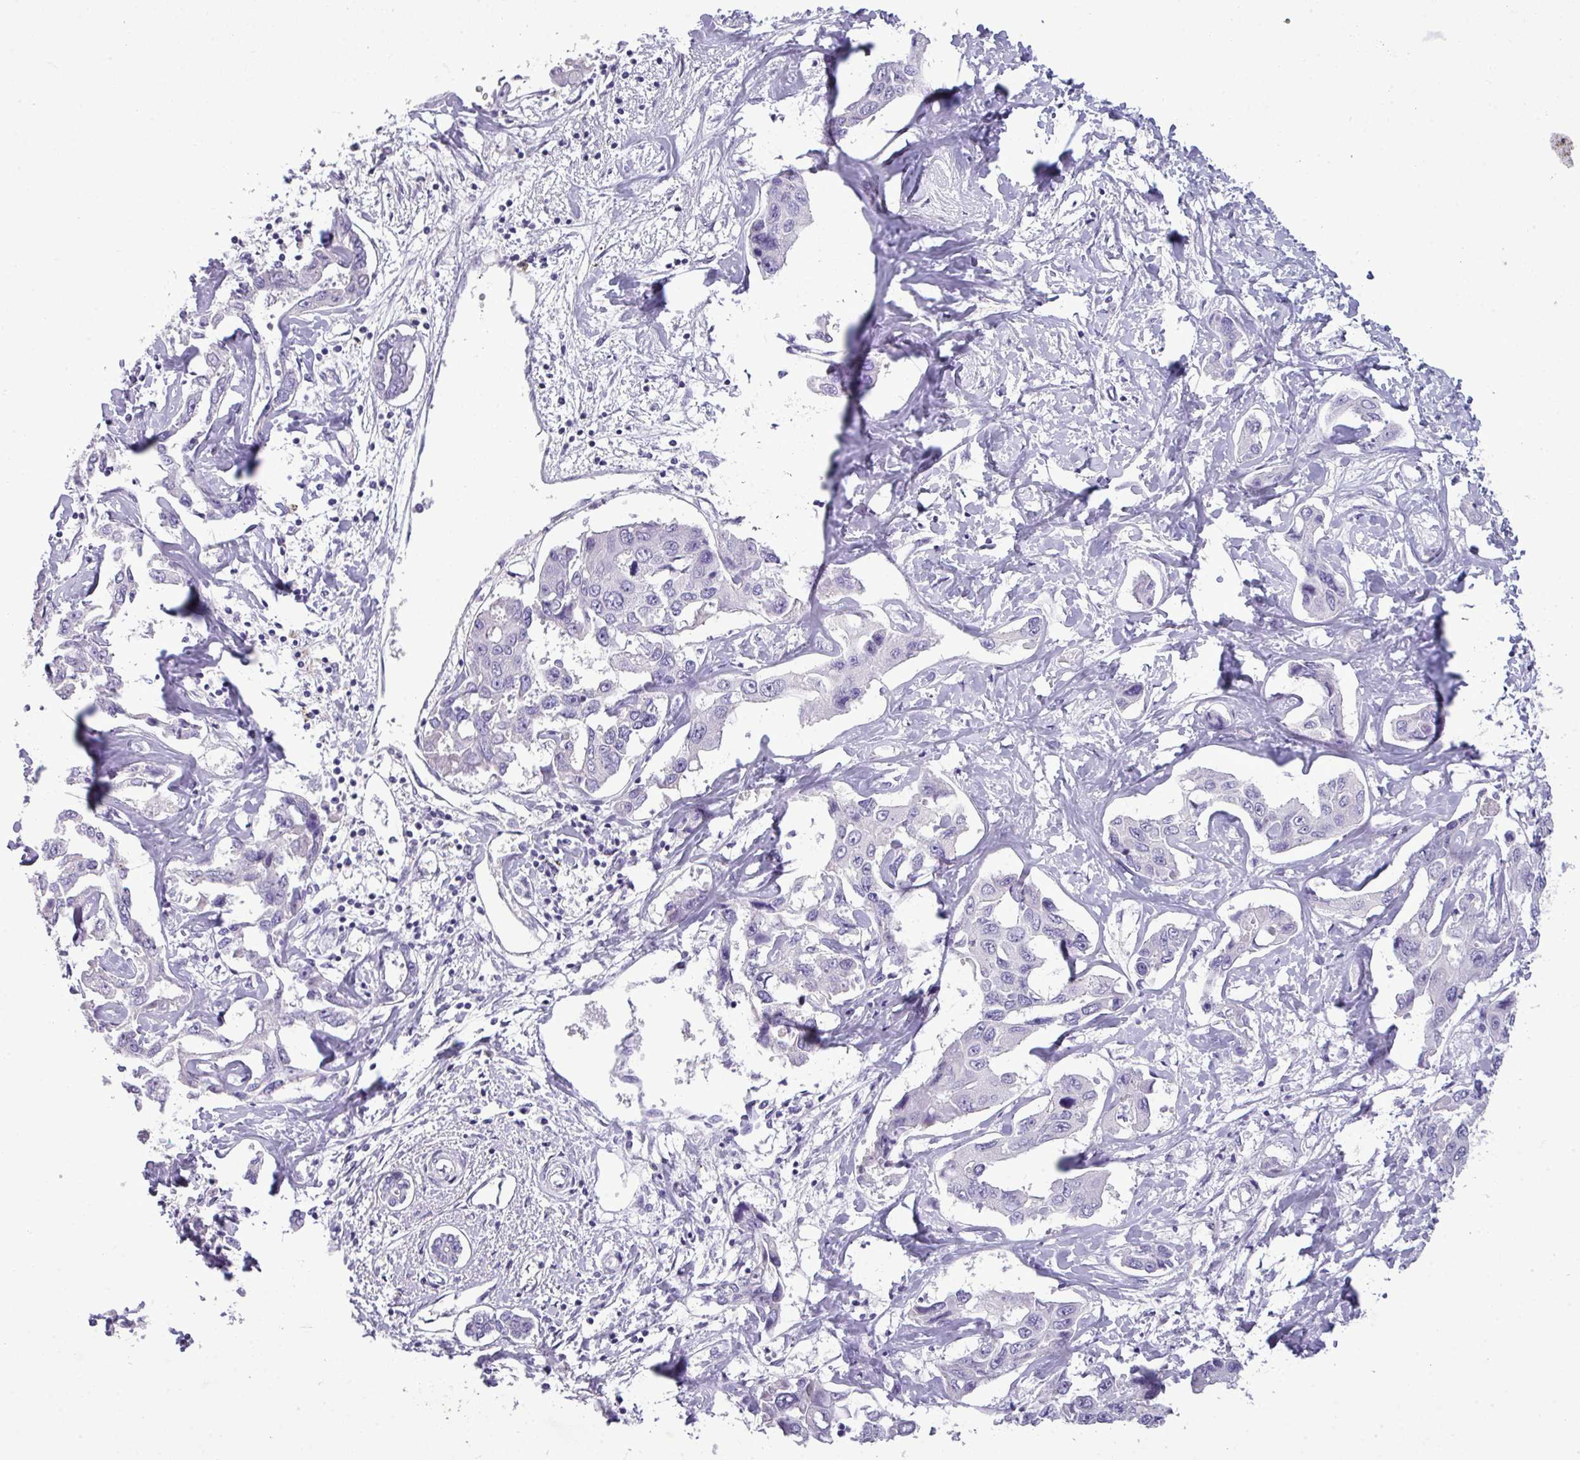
{"staining": {"intensity": "negative", "quantity": "none", "location": "none"}, "tissue": "liver cancer", "cell_type": "Tumor cells", "image_type": "cancer", "snomed": [{"axis": "morphology", "description": "Cholangiocarcinoma"}, {"axis": "topography", "description": "Liver"}], "caption": "Tumor cells are negative for protein expression in human liver cancer (cholangiocarcinoma). The staining is performed using DAB brown chromogen with nuclei counter-stained in using hematoxylin.", "gene": "TMEM91", "patient": {"sex": "male", "age": 59}}